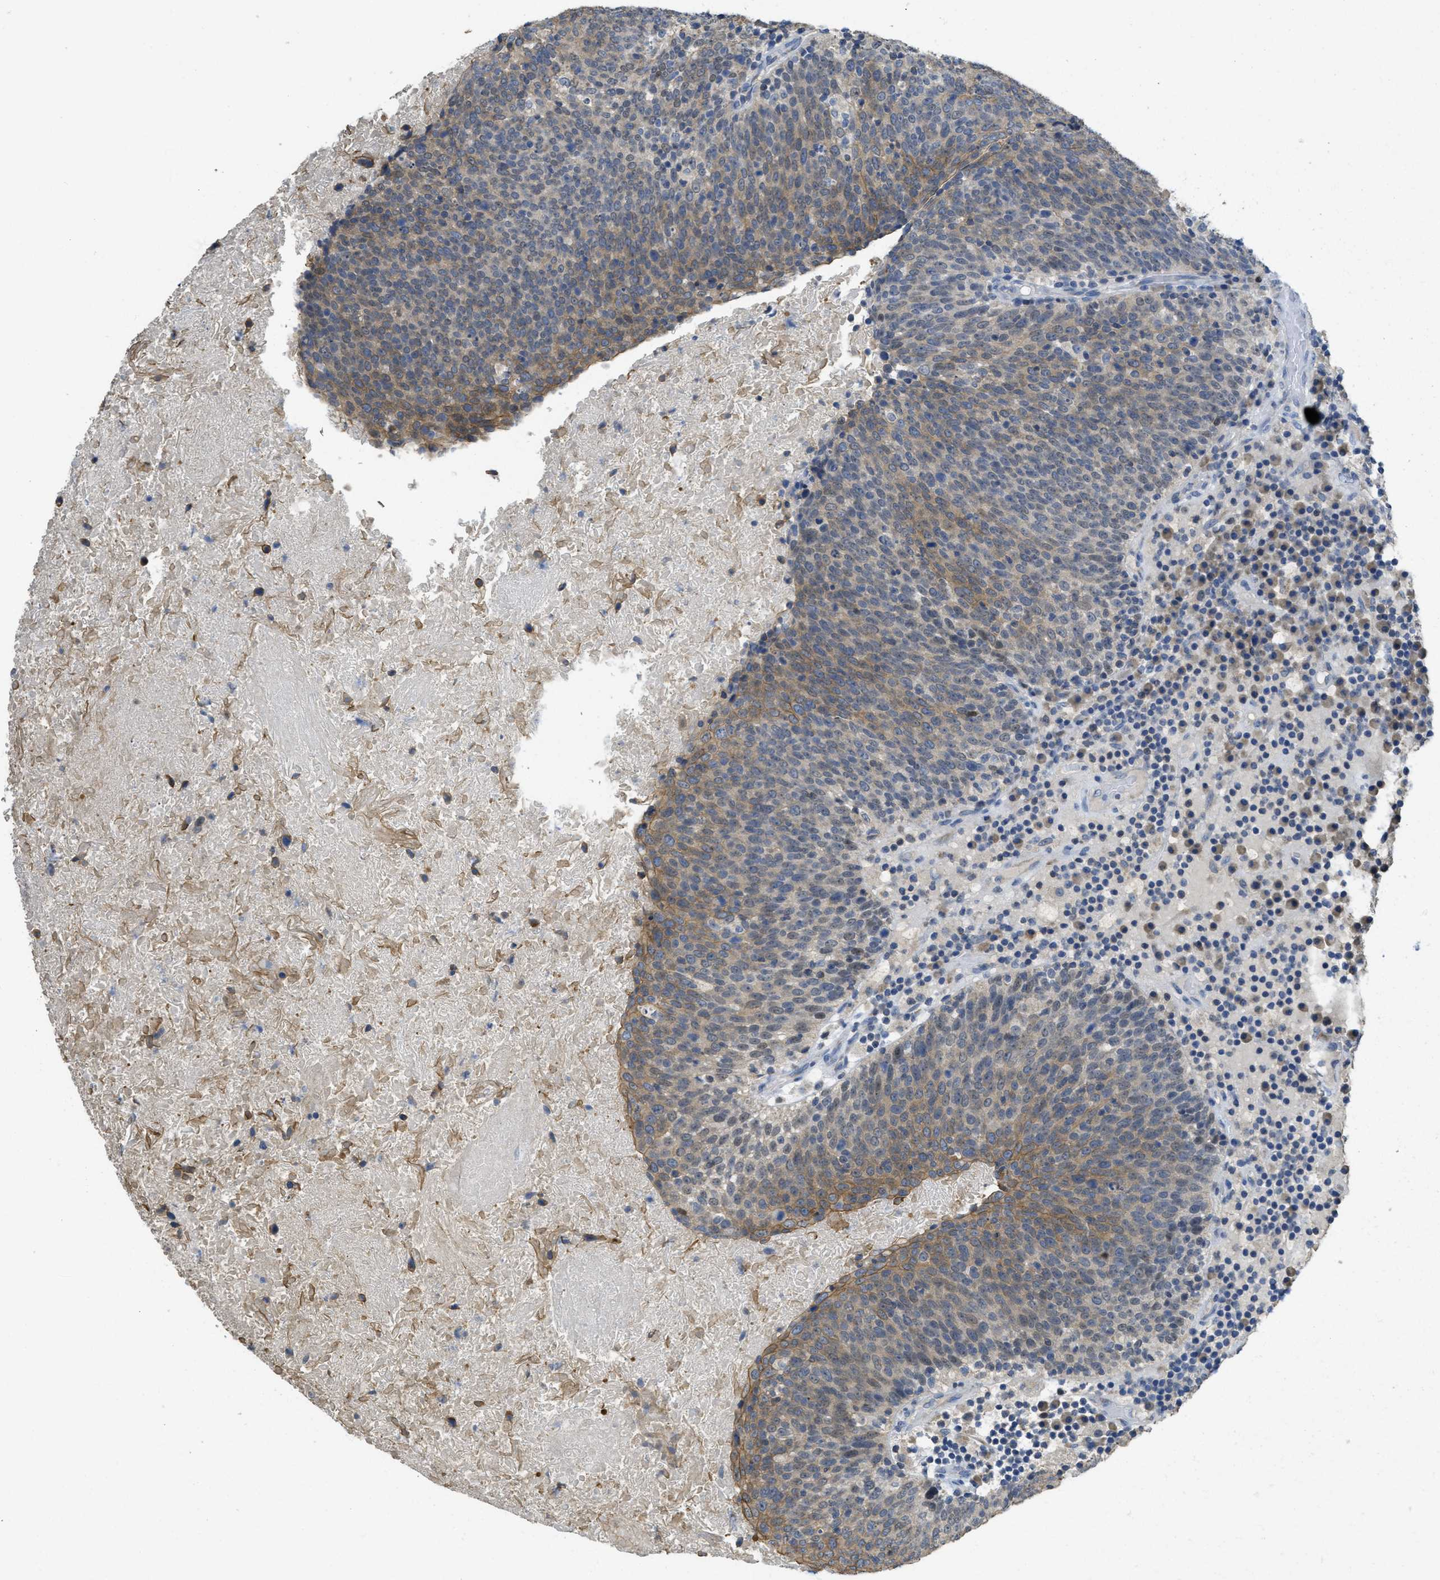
{"staining": {"intensity": "moderate", "quantity": "25%-75%", "location": "cytoplasmic/membranous"}, "tissue": "head and neck cancer", "cell_type": "Tumor cells", "image_type": "cancer", "snomed": [{"axis": "morphology", "description": "Squamous cell carcinoma, NOS"}, {"axis": "morphology", "description": "Squamous cell carcinoma, metastatic, NOS"}, {"axis": "topography", "description": "Lymph node"}, {"axis": "topography", "description": "Head-Neck"}], "caption": "IHC (DAB) staining of human metastatic squamous cell carcinoma (head and neck) reveals moderate cytoplasmic/membranous protein staining in approximately 25%-75% of tumor cells. The staining is performed using DAB (3,3'-diaminobenzidine) brown chromogen to label protein expression. The nuclei are counter-stained blue using hematoxylin.", "gene": "SFXN2", "patient": {"sex": "male", "age": 62}}